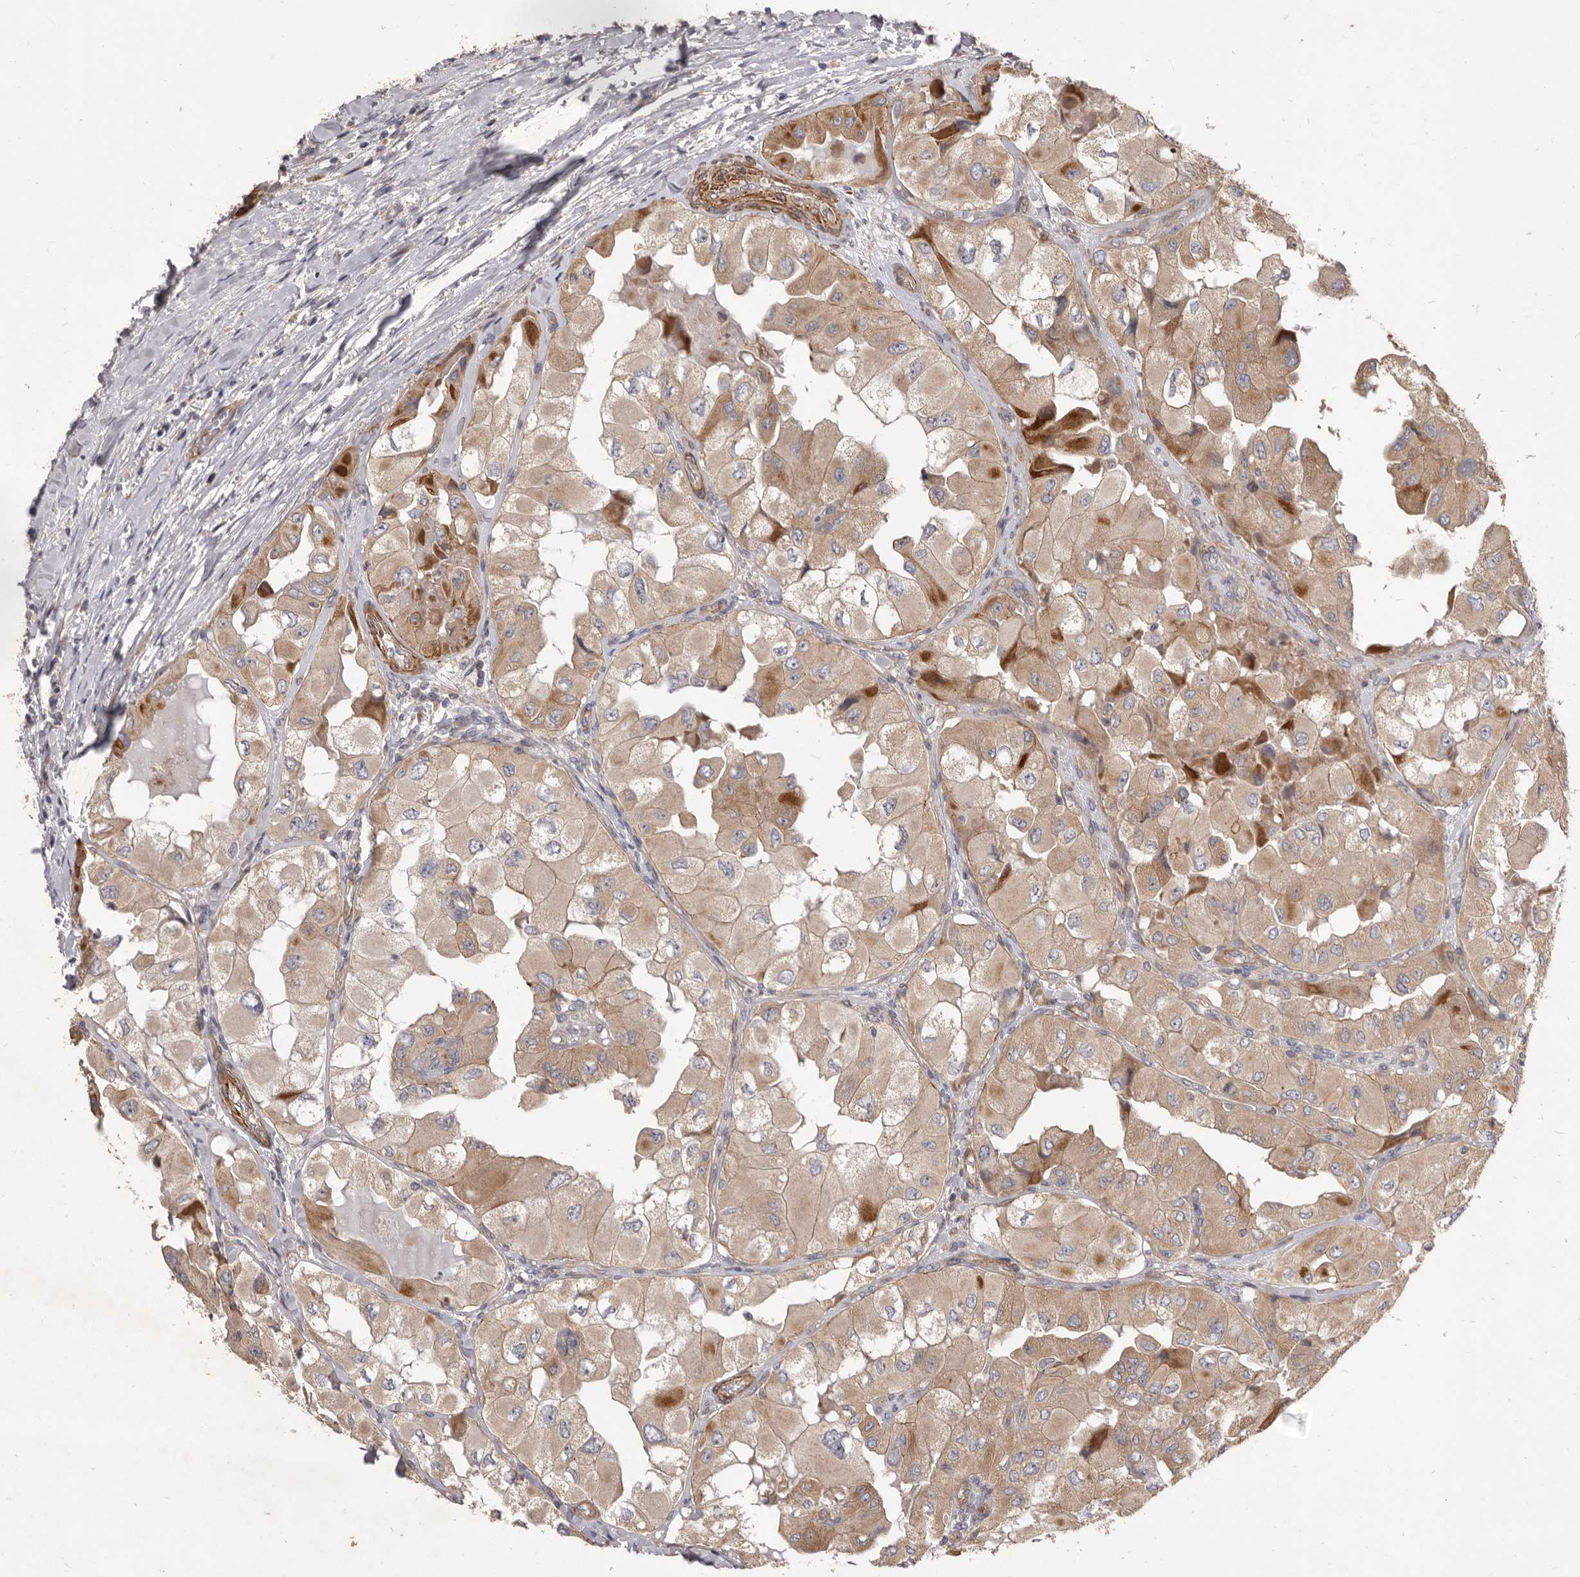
{"staining": {"intensity": "moderate", "quantity": ">75%", "location": "cytoplasmic/membranous"}, "tissue": "thyroid cancer", "cell_type": "Tumor cells", "image_type": "cancer", "snomed": [{"axis": "morphology", "description": "Papillary adenocarcinoma, NOS"}, {"axis": "topography", "description": "Thyroid gland"}], "caption": "Immunohistochemistry (IHC) photomicrograph of human papillary adenocarcinoma (thyroid) stained for a protein (brown), which demonstrates medium levels of moderate cytoplasmic/membranous positivity in approximately >75% of tumor cells.", "gene": "VPS45", "patient": {"sex": "female", "age": 59}}